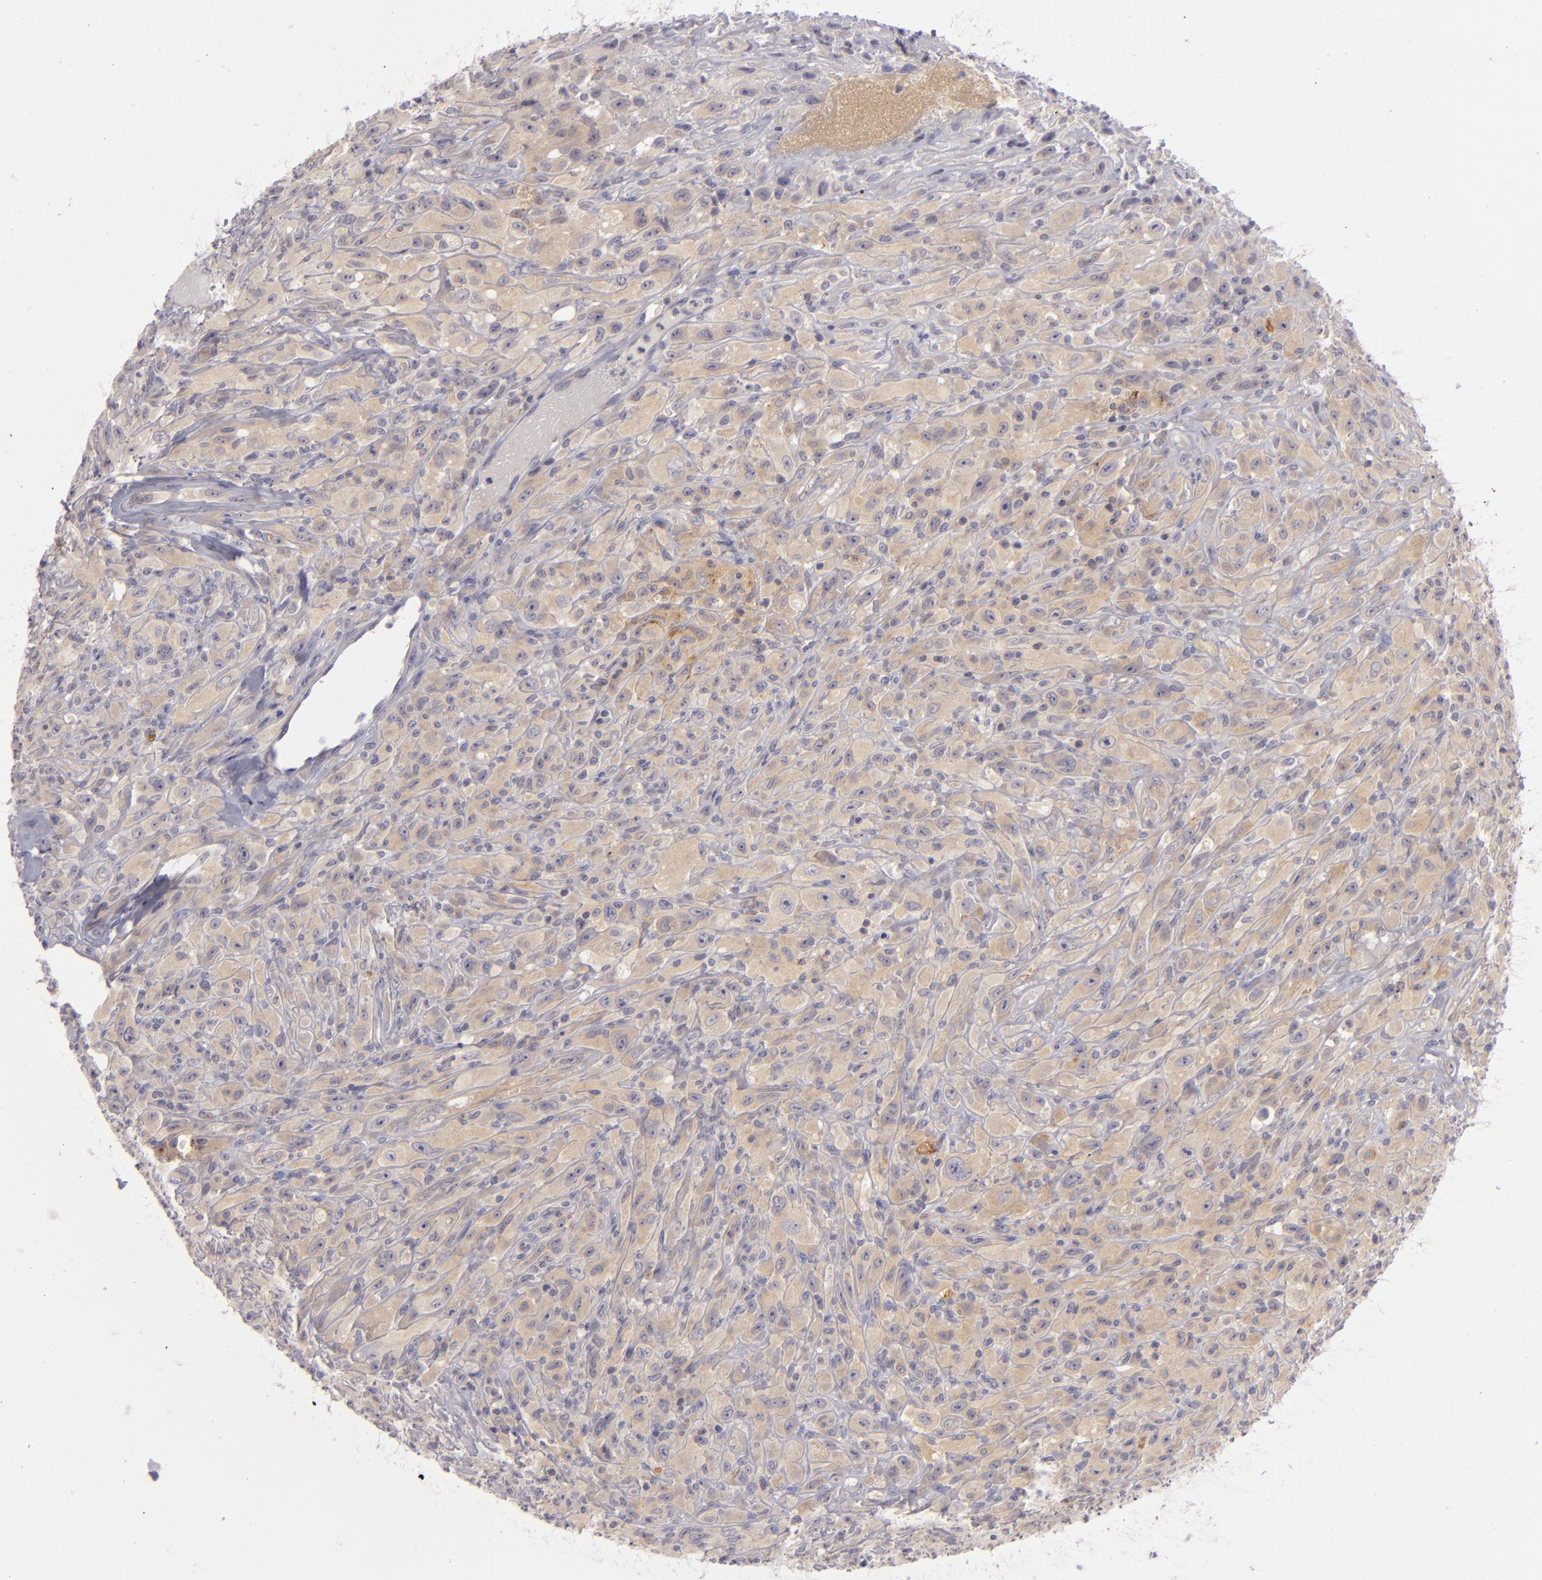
{"staining": {"intensity": "weak", "quantity": ">75%", "location": "cytoplasmic/membranous"}, "tissue": "glioma", "cell_type": "Tumor cells", "image_type": "cancer", "snomed": [{"axis": "morphology", "description": "Glioma, malignant, High grade"}, {"axis": "topography", "description": "Brain"}], "caption": "A high-resolution image shows IHC staining of high-grade glioma (malignant), which demonstrates weak cytoplasmic/membranous positivity in approximately >75% of tumor cells. The staining is performed using DAB (3,3'-diaminobenzidine) brown chromogen to label protein expression. The nuclei are counter-stained blue using hematoxylin.", "gene": "CD83", "patient": {"sex": "male", "age": 48}}